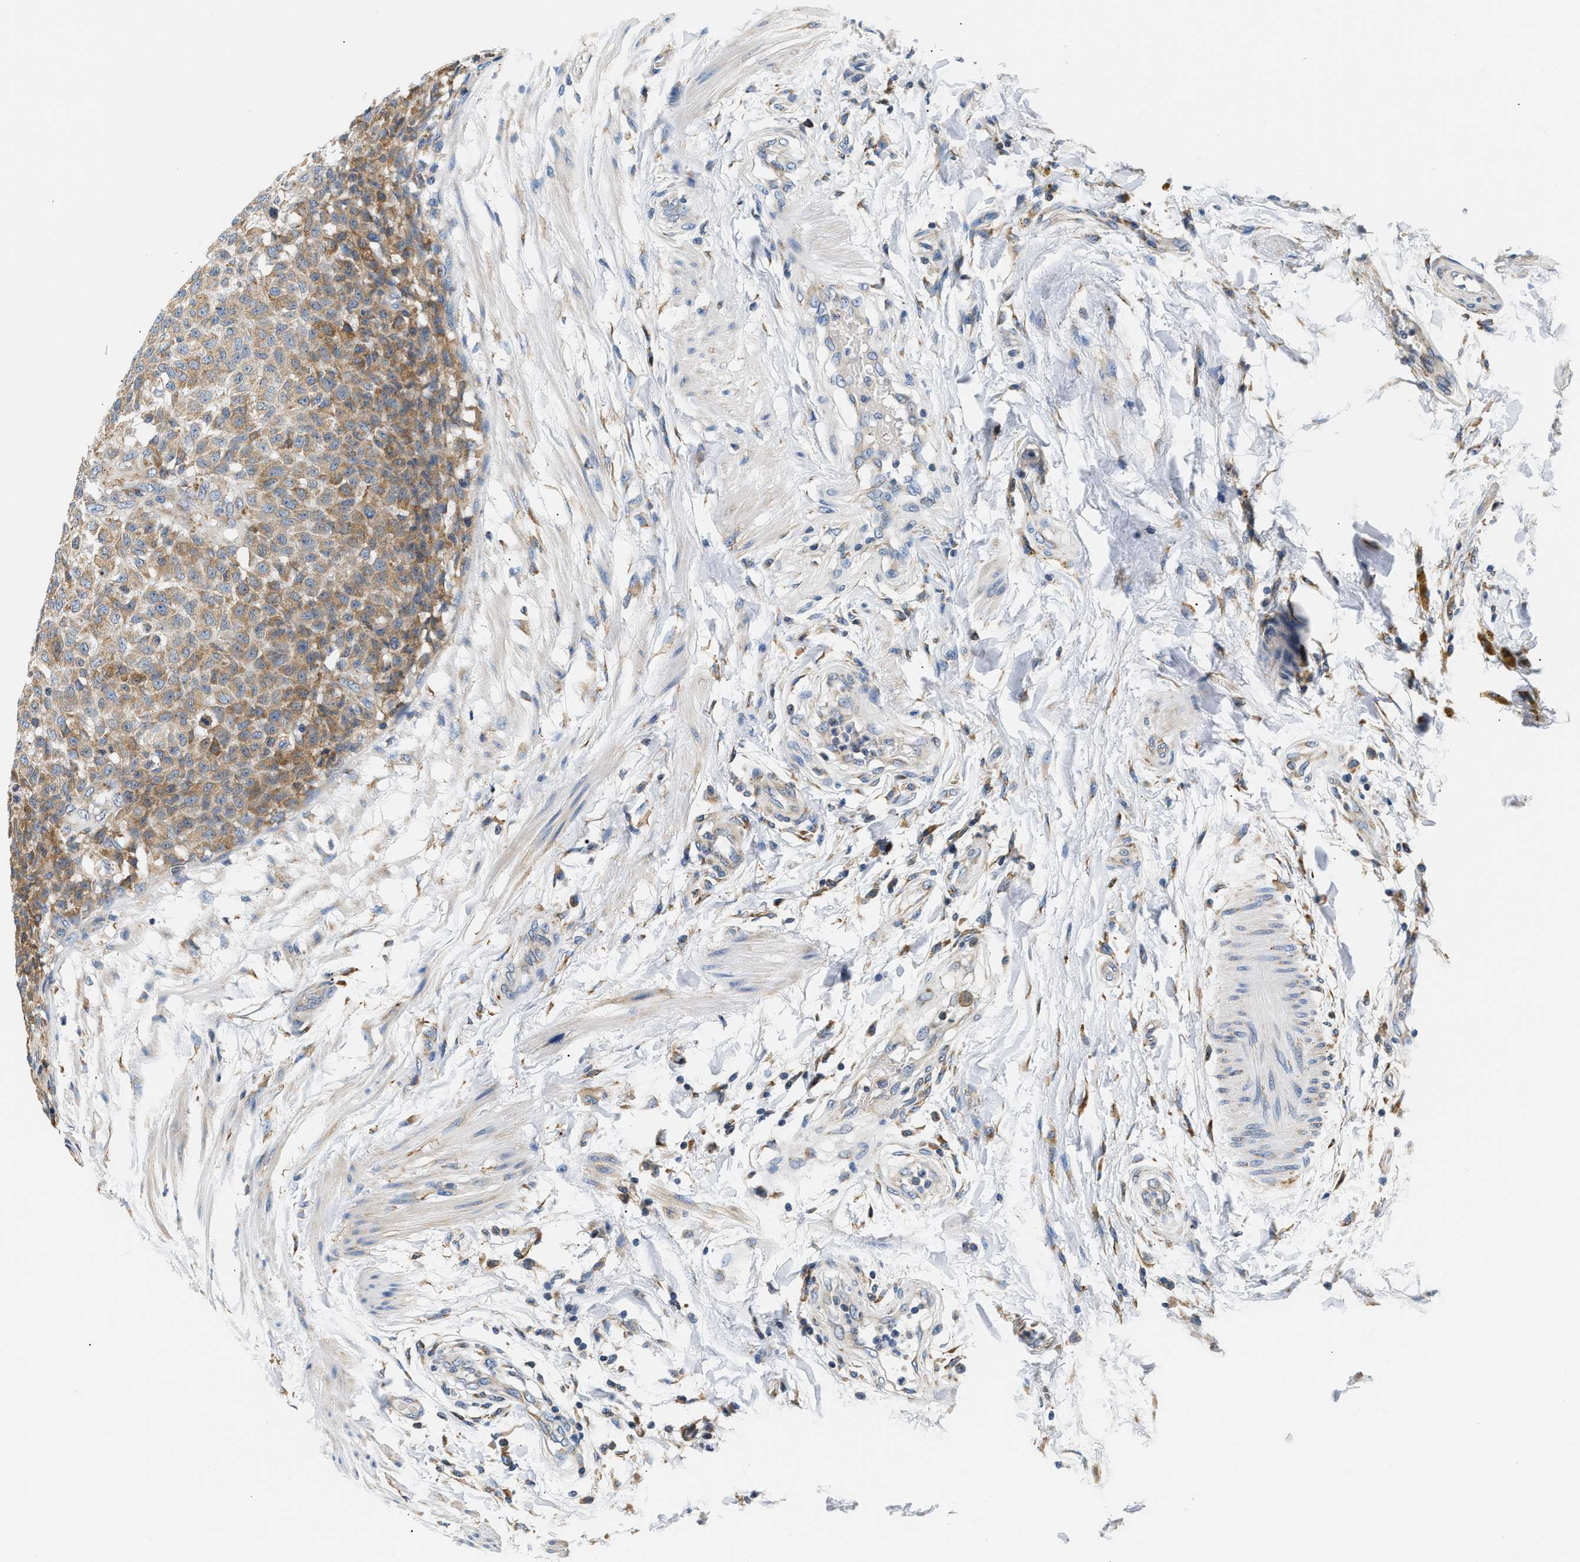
{"staining": {"intensity": "moderate", "quantity": ">75%", "location": "cytoplasmic/membranous"}, "tissue": "testis cancer", "cell_type": "Tumor cells", "image_type": "cancer", "snomed": [{"axis": "morphology", "description": "Seminoma, NOS"}, {"axis": "topography", "description": "Testis"}], "caption": "Human testis cancer (seminoma) stained with a brown dye displays moderate cytoplasmic/membranous positive positivity in approximately >75% of tumor cells.", "gene": "HDHD3", "patient": {"sex": "male", "age": 59}}